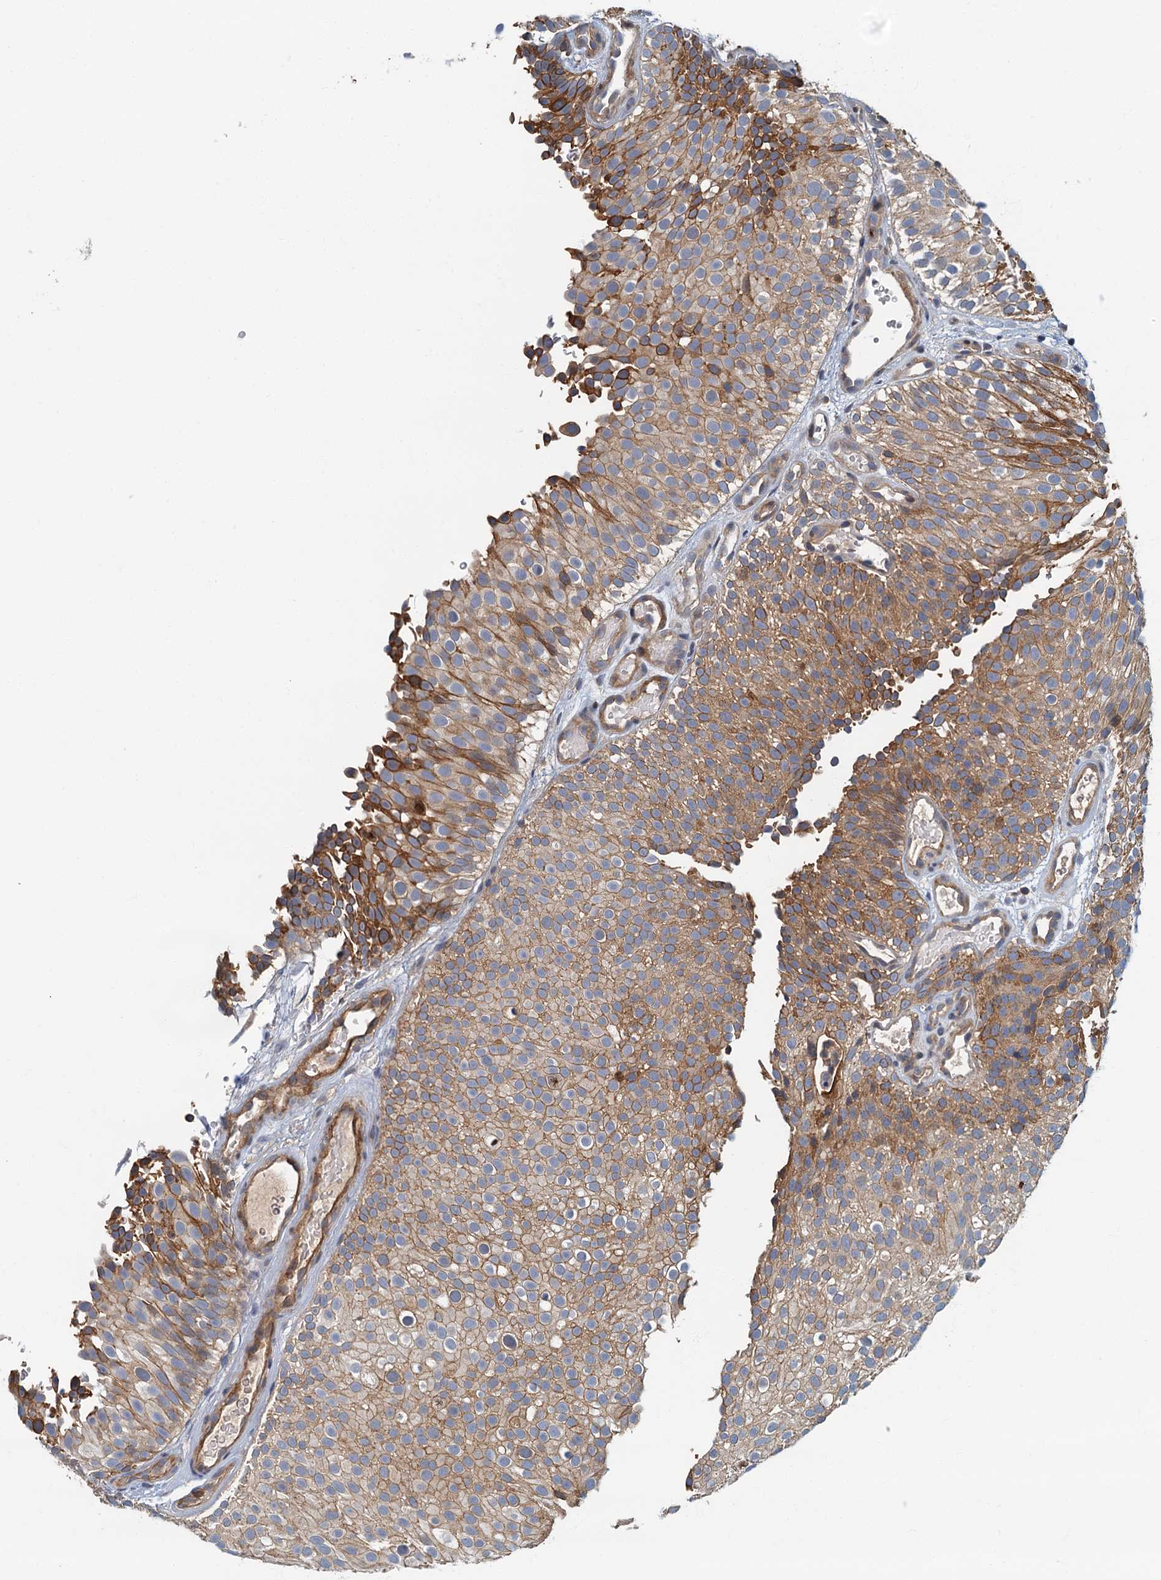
{"staining": {"intensity": "moderate", "quantity": ">75%", "location": "cytoplasmic/membranous"}, "tissue": "urothelial cancer", "cell_type": "Tumor cells", "image_type": "cancer", "snomed": [{"axis": "morphology", "description": "Urothelial carcinoma, Low grade"}, {"axis": "topography", "description": "Urinary bladder"}], "caption": "Human urothelial carcinoma (low-grade) stained for a protein (brown) reveals moderate cytoplasmic/membranous positive staining in approximately >75% of tumor cells.", "gene": "CKAP2L", "patient": {"sex": "male", "age": 78}}